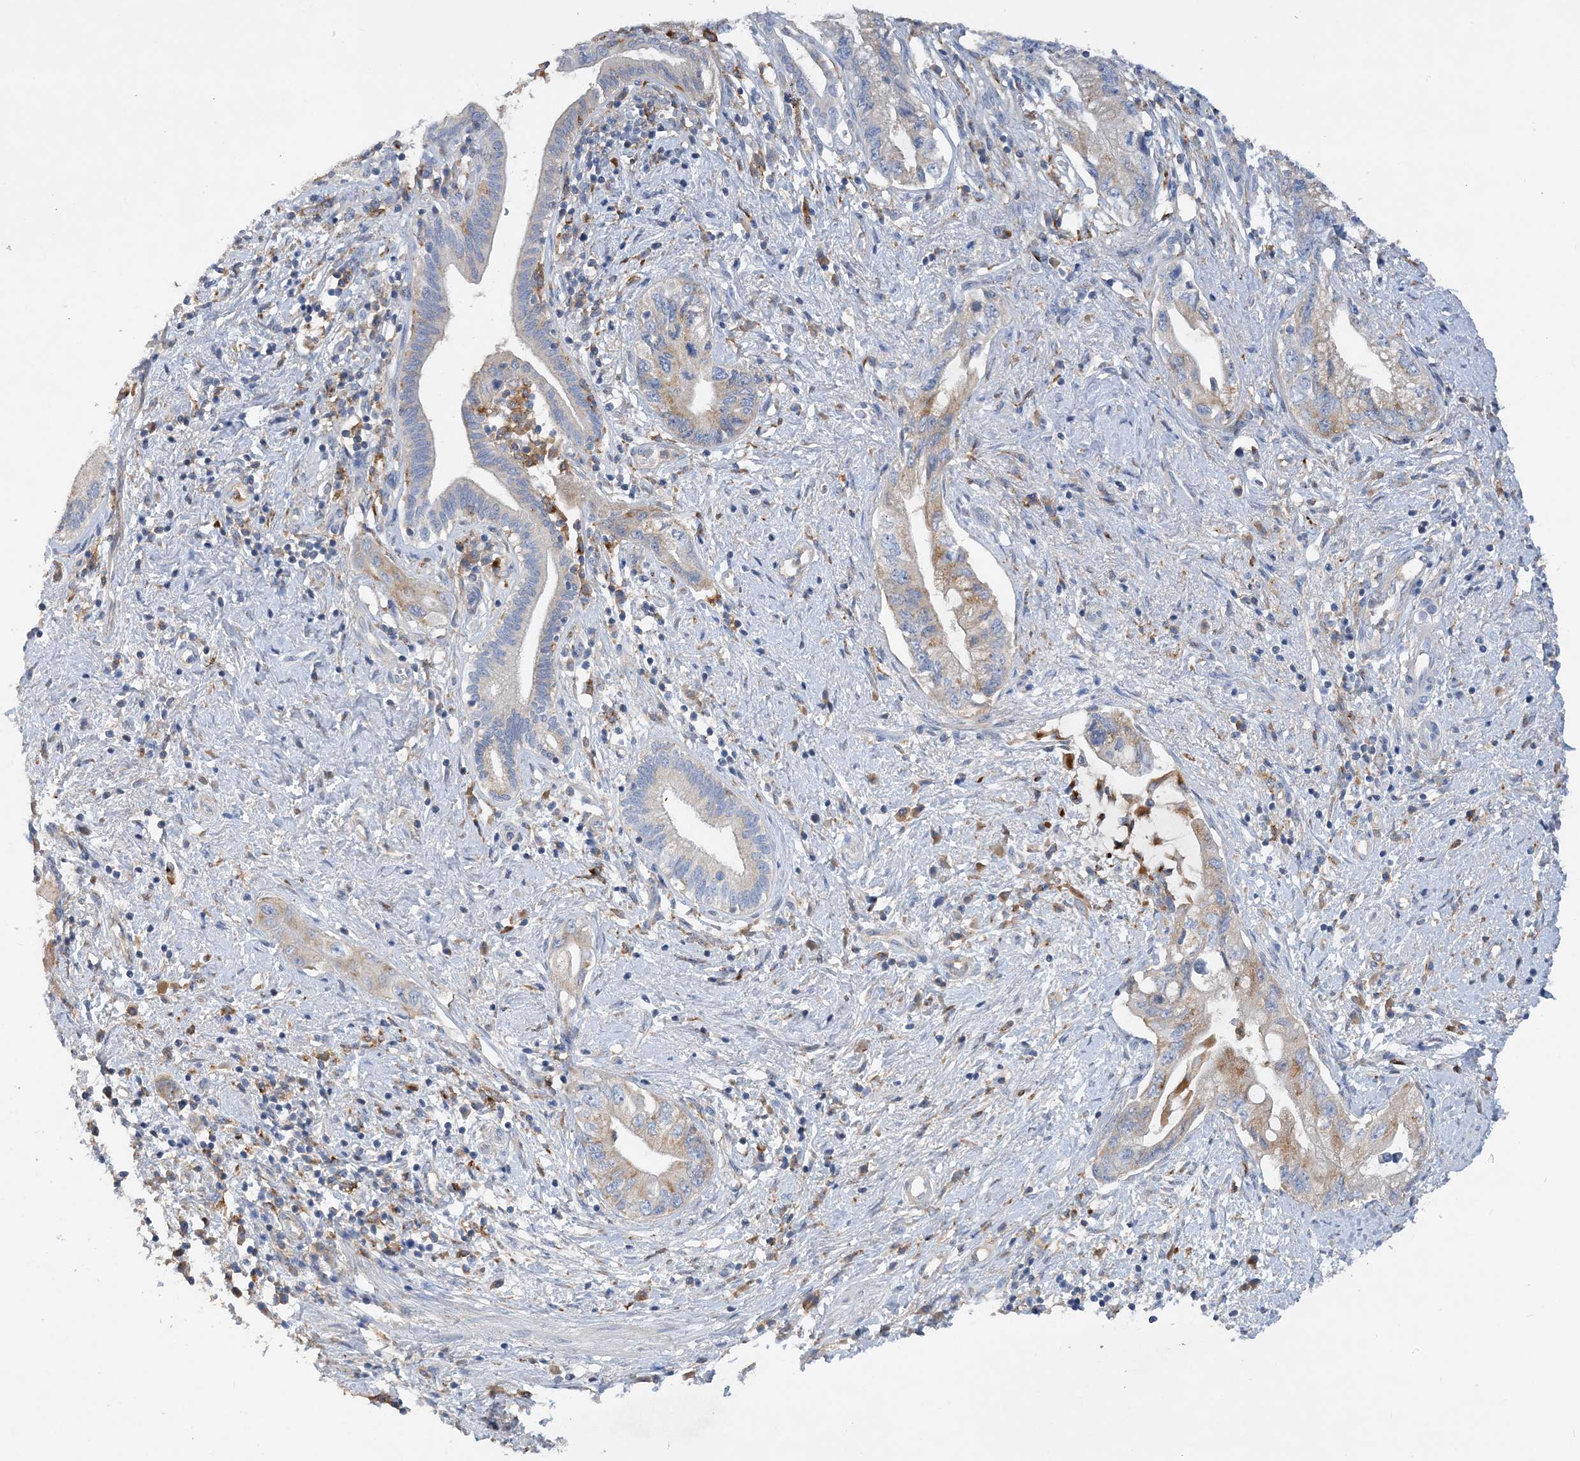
{"staining": {"intensity": "weak", "quantity": "25%-75%", "location": "cytoplasmic/membranous"}, "tissue": "pancreatic cancer", "cell_type": "Tumor cells", "image_type": "cancer", "snomed": [{"axis": "morphology", "description": "Adenocarcinoma, NOS"}, {"axis": "topography", "description": "Pancreas"}], "caption": "Immunohistochemistry (DAB (3,3'-diaminobenzidine)) staining of human adenocarcinoma (pancreatic) reveals weak cytoplasmic/membranous protein positivity in about 25%-75% of tumor cells.", "gene": "GRINA", "patient": {"sex": "female", "age": 73}}